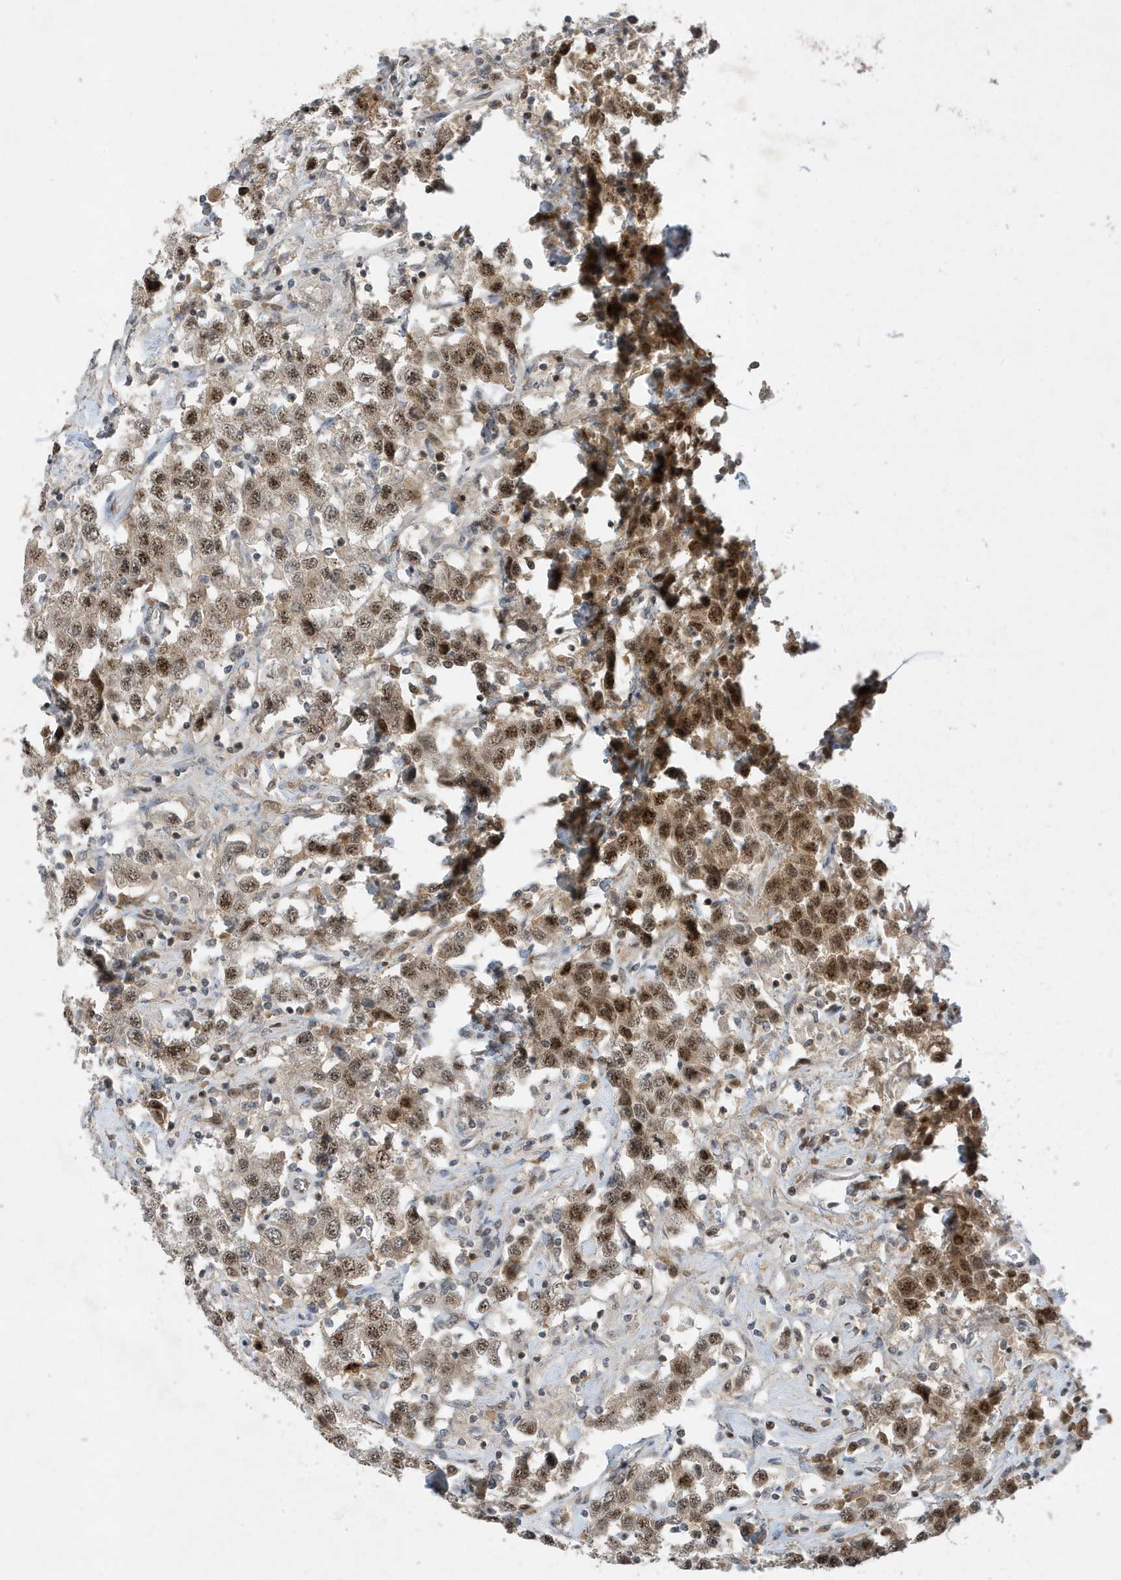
{"staining": {"intensity": "moderate", "quantity": ">75%", "location": "cytoplasmic/membranous,nuclear"}, "tissue": "testis cancer", "cell_type": "Tumor cells", "image_type": "cancer", "snomed": [{"axis": "morphology", "description": "Seminoma, NOS"}, {"axis": "topography", "description": "Testis"}], "caption": "Tumor cells reveal moderate cytoplasmic/membranous and nuclear staining in approximately >75% of cells in testis cancer.", "gene": "MAST3", "patient": {"sex": "male", "age": 41}}